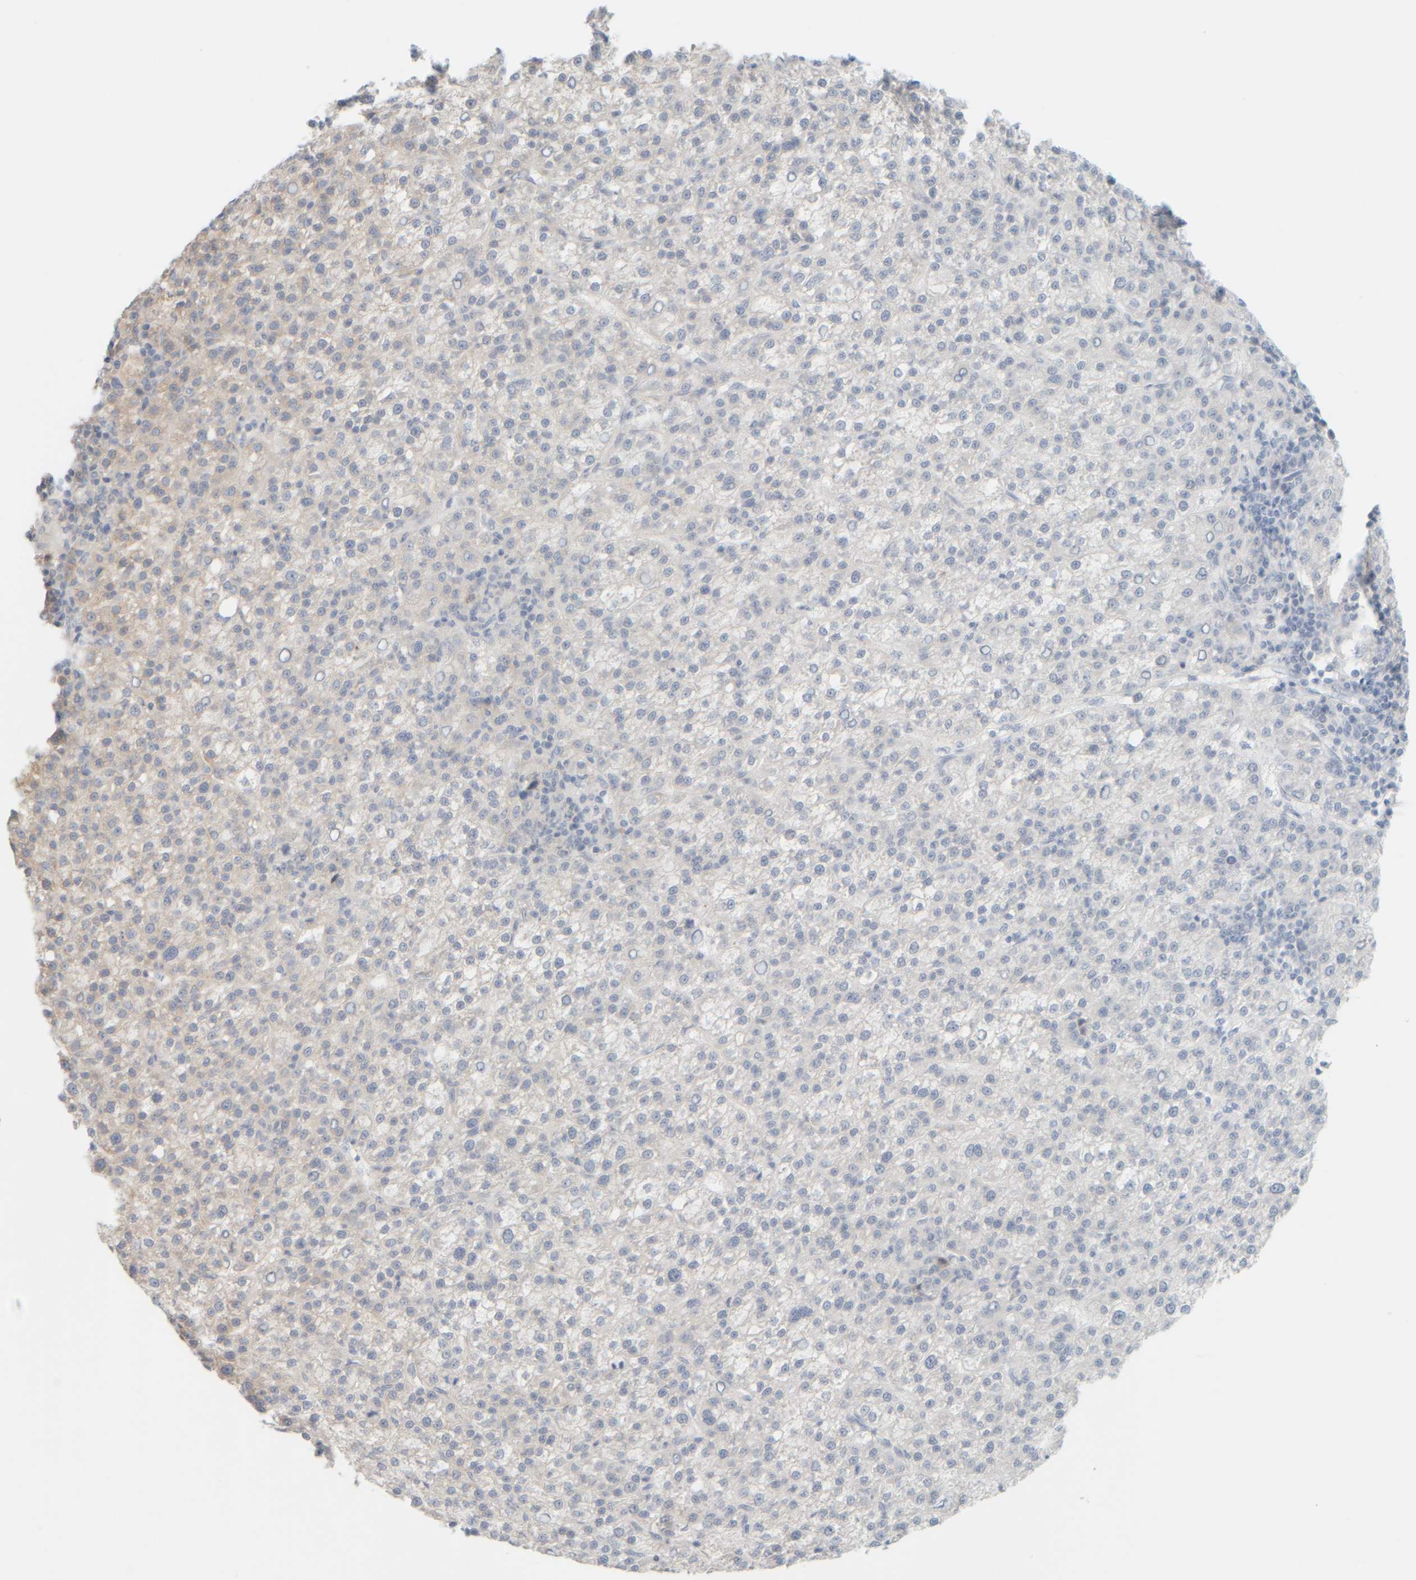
{"staining": {"intensity": "weak", "quantity": "<25%", "location": "cytoplasmic/membranous"}, "tissue": "liver cancer", "cell_type": "Tumor cells", "image_type": "cancer", "snomed": [{"axis": "morphology", "description": "Carcinoma, Hepatocellular, NOS"}, {"axis": "topography", "description": "Liver"}], "caption": "Protein analysis of liver hepatocellular carcinoma exhibits no significant expression in tumor cells.", "gene": "PTGES3L-AARSD1", "patient": {"sex": "female", "age": 58}}